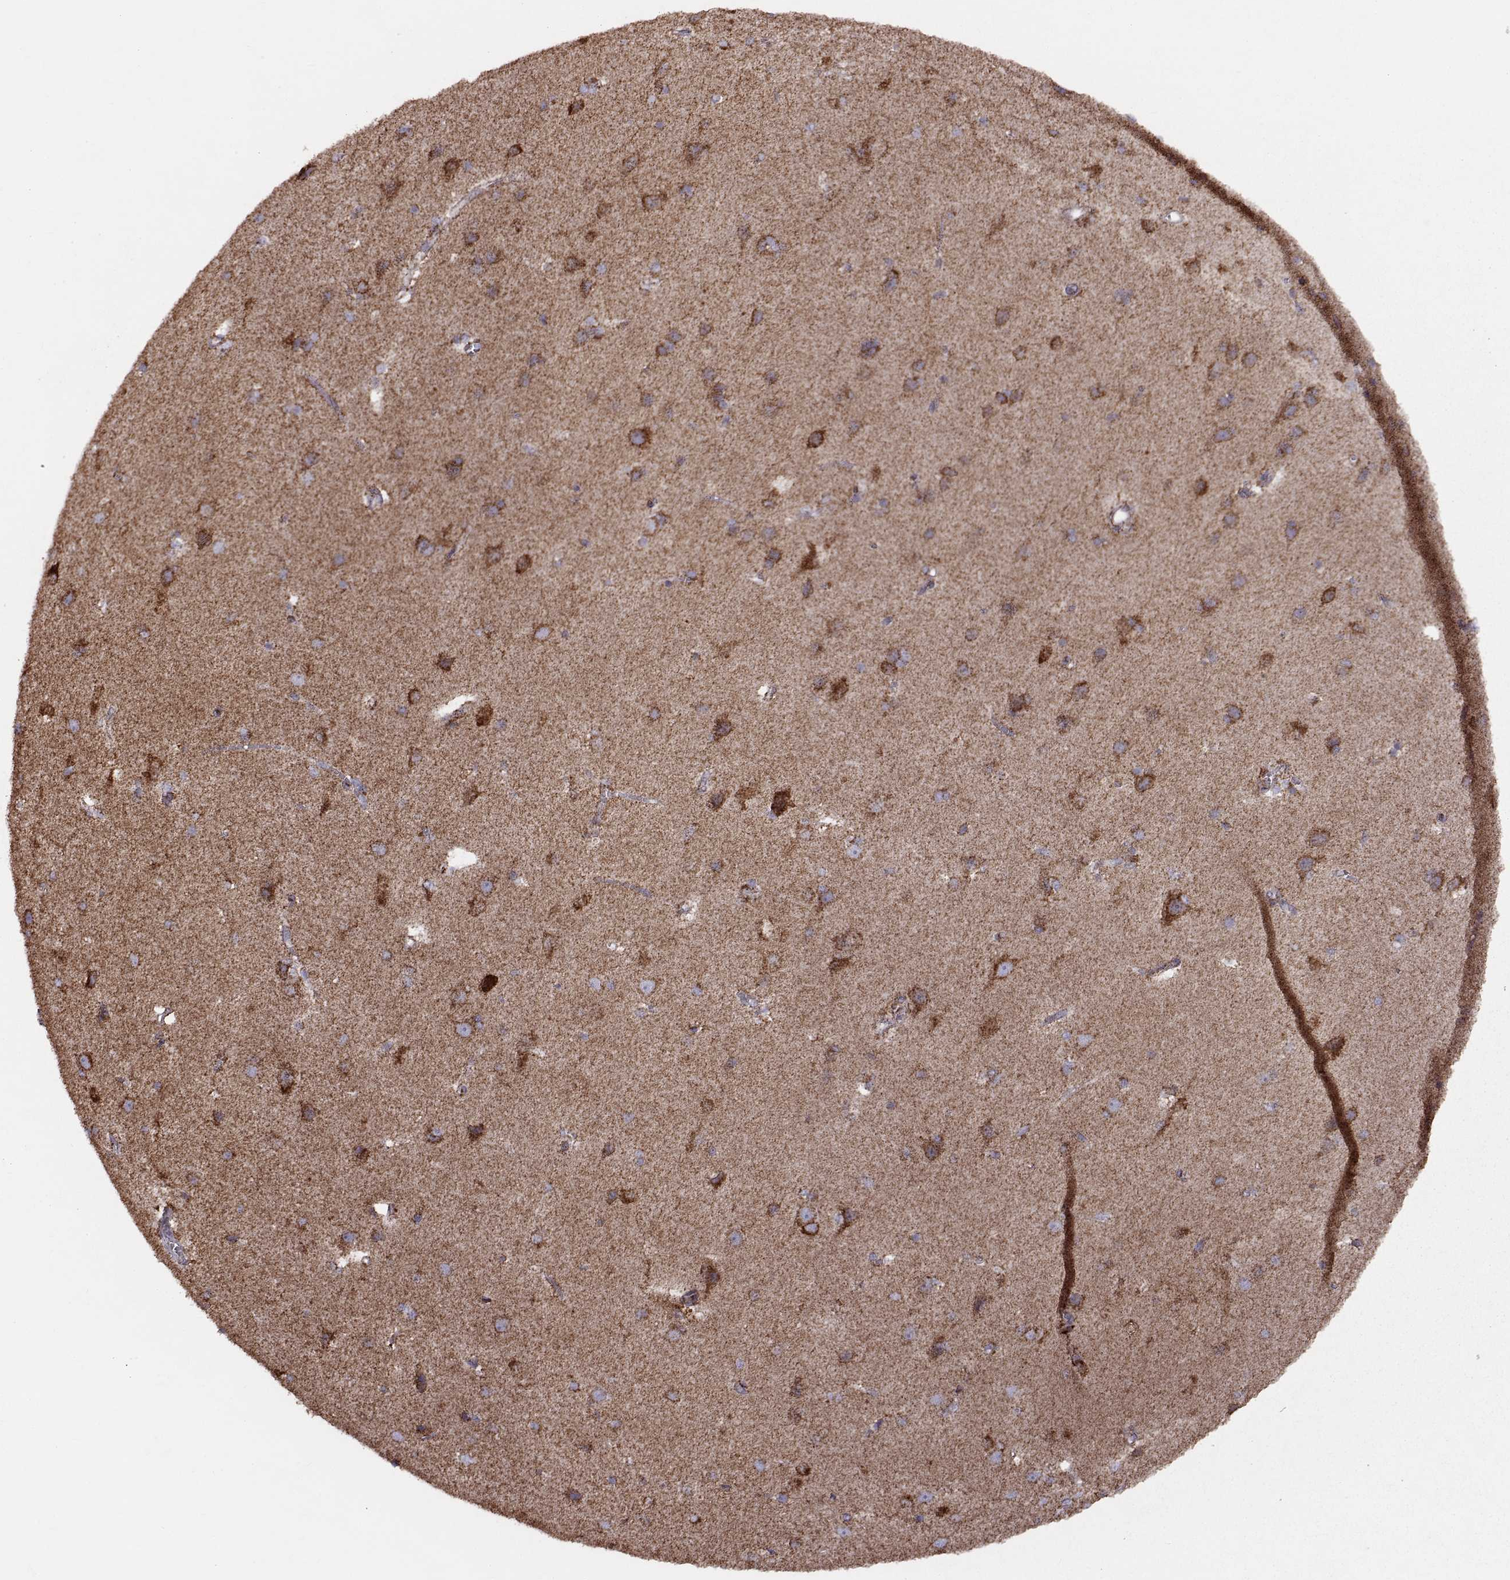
{"staining": {"intensity": "negative", "quantity": "none", "location": "none"}, "tissue": "cerebral cortex", "cell_type": "Endothelial cells", "image_type": "normal", "snomed": [{"axis": "morphology", "description": "Normal tissue, NOS"}, {"axis": "topography", "description": "Cerebral cortex"}], "caption": "DAB (3,3'-diaminobenzidine) immunohistochemical staining of normal cerebral cortex displays no significant expression in endothelial cells.", "gene": "ARSD", "patient": {"sex": "male", "age": 37}}